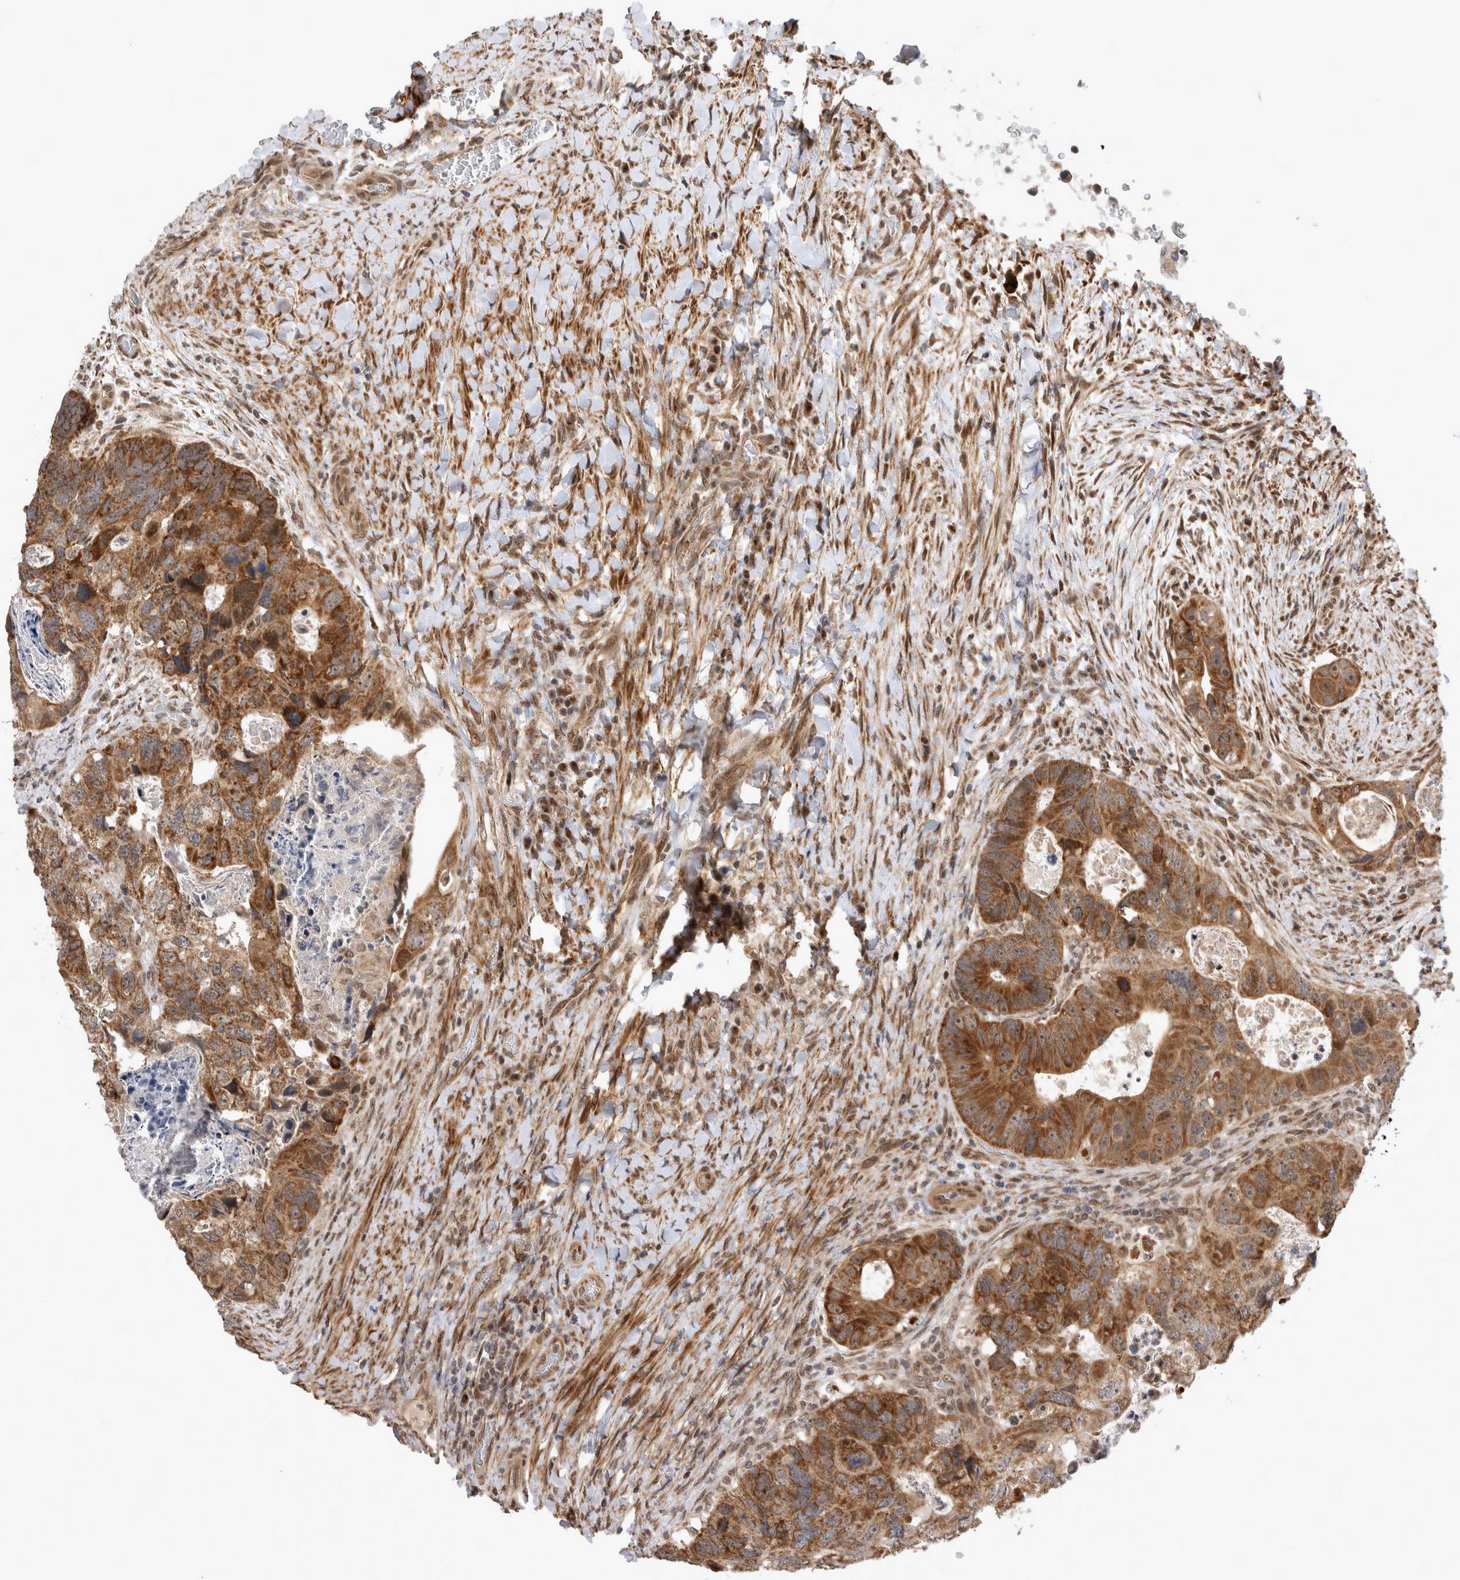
{"staining": {"intensity": "moderate", "quantity": ">75%", "location": "cytoplasmic/membranous,nuclear"}, "tissue": "colorectal cancer", "cell_type": "Tumor cells", "image_type": "cancer", "snomed": [{"axis": "morphology", "description": "Adenocarcinoma, NOS"}, {"axis": "topography", "description": "Rectum"}], "caption": "Protein analysis of colorectal cancer (adenocarcinoma) tissue reveals moderate cytoplasmic/membranous and nuclear positivity in approximately >75% of tumor cells.", "gene": "TMEM65", "patient": {"sex": "male", "age": 59}}